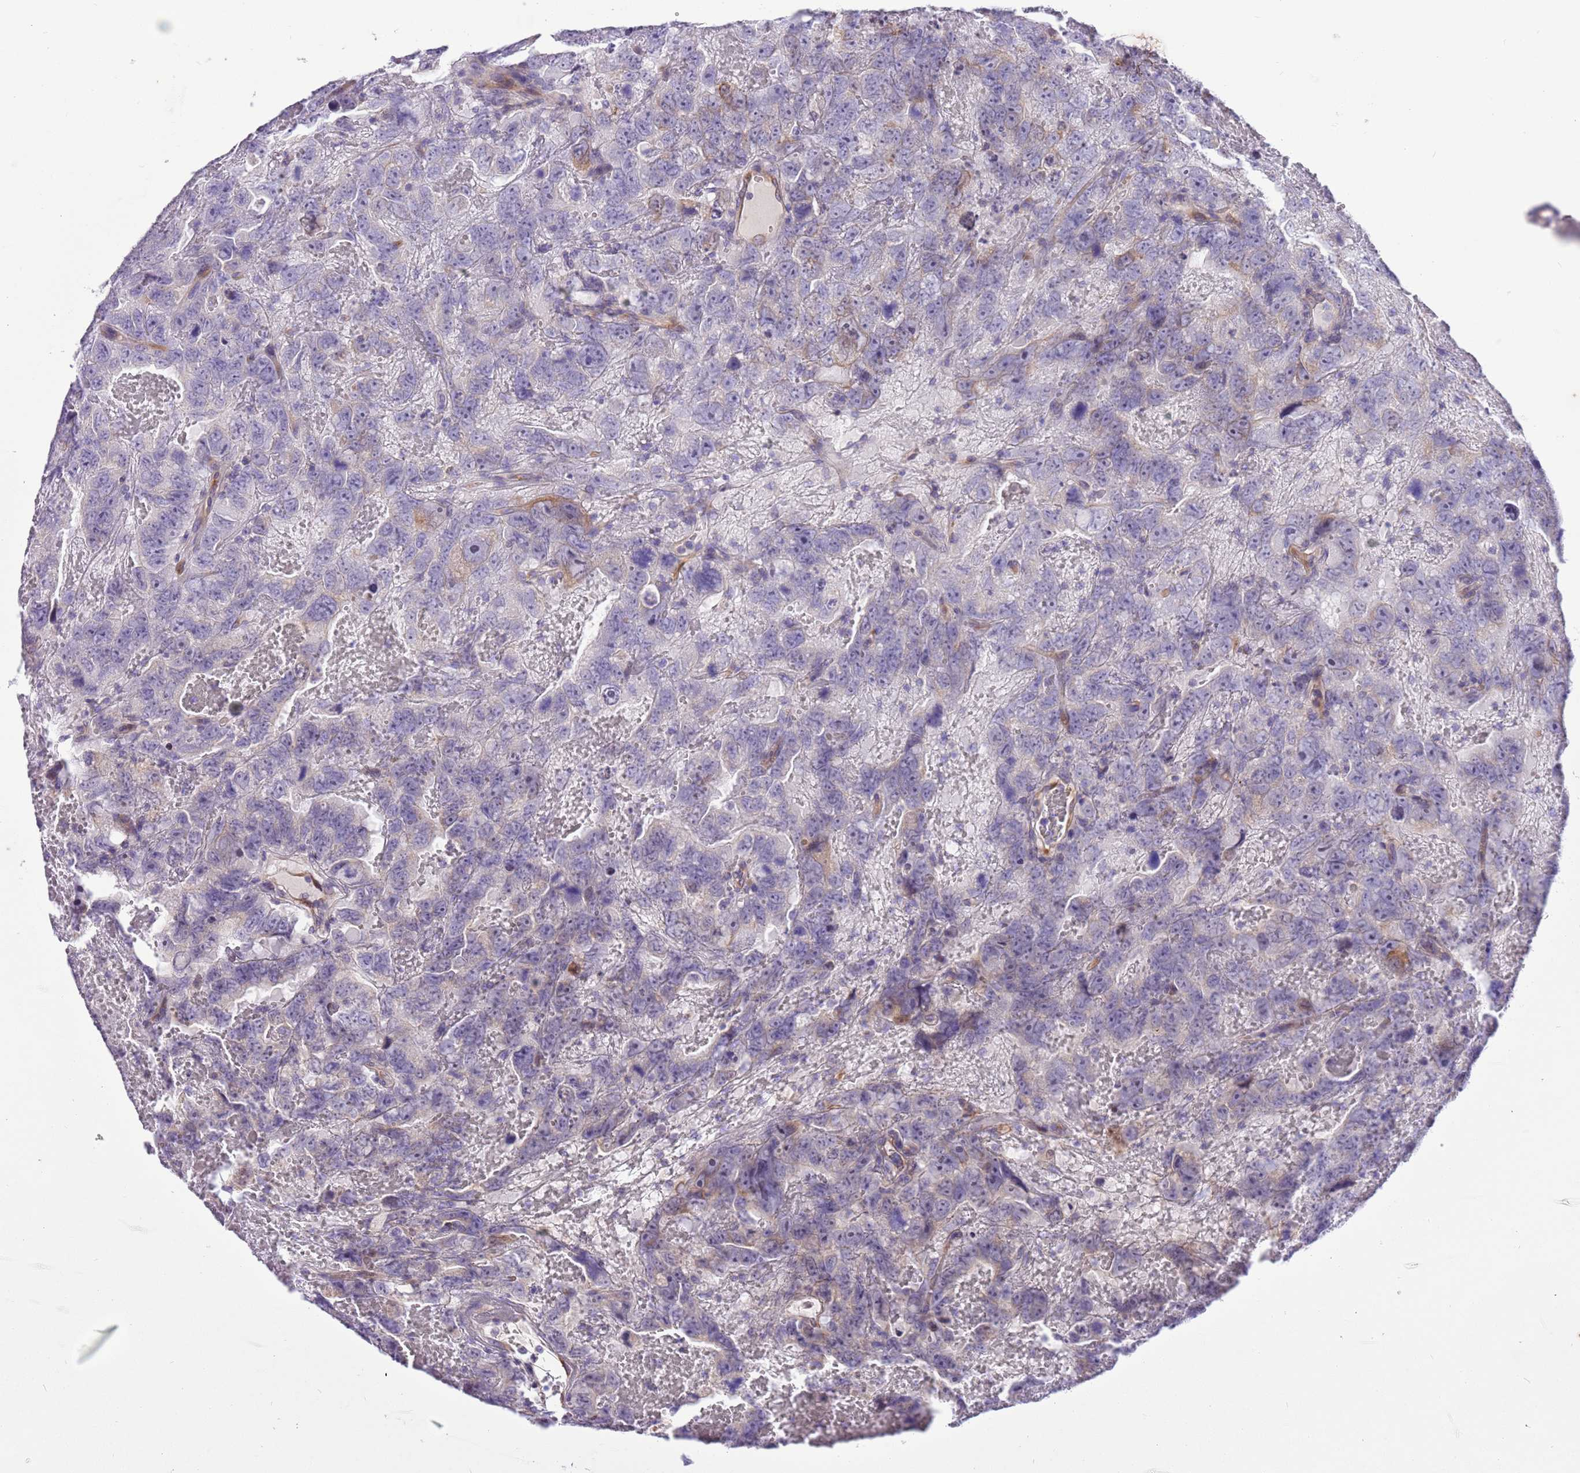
{"staining": {"intensity": "negative", "quantity": "none", "location": "none"}, "tissue": "testis cancer", "cell_type": "Tumor cells", "image_type": "cancer", "snomed": [{"axis": "morphology", "description": "Carcinoma, Embryonal, NOS"}, {"axis": "topography", "description": "Testis"}], "caption": "Immunohistochemical staining of testis embryonal carcinoma displays no significant positivity in tumor cells.", "gene": "GLCE", "patient": {"sex": "male", "age": 45}}